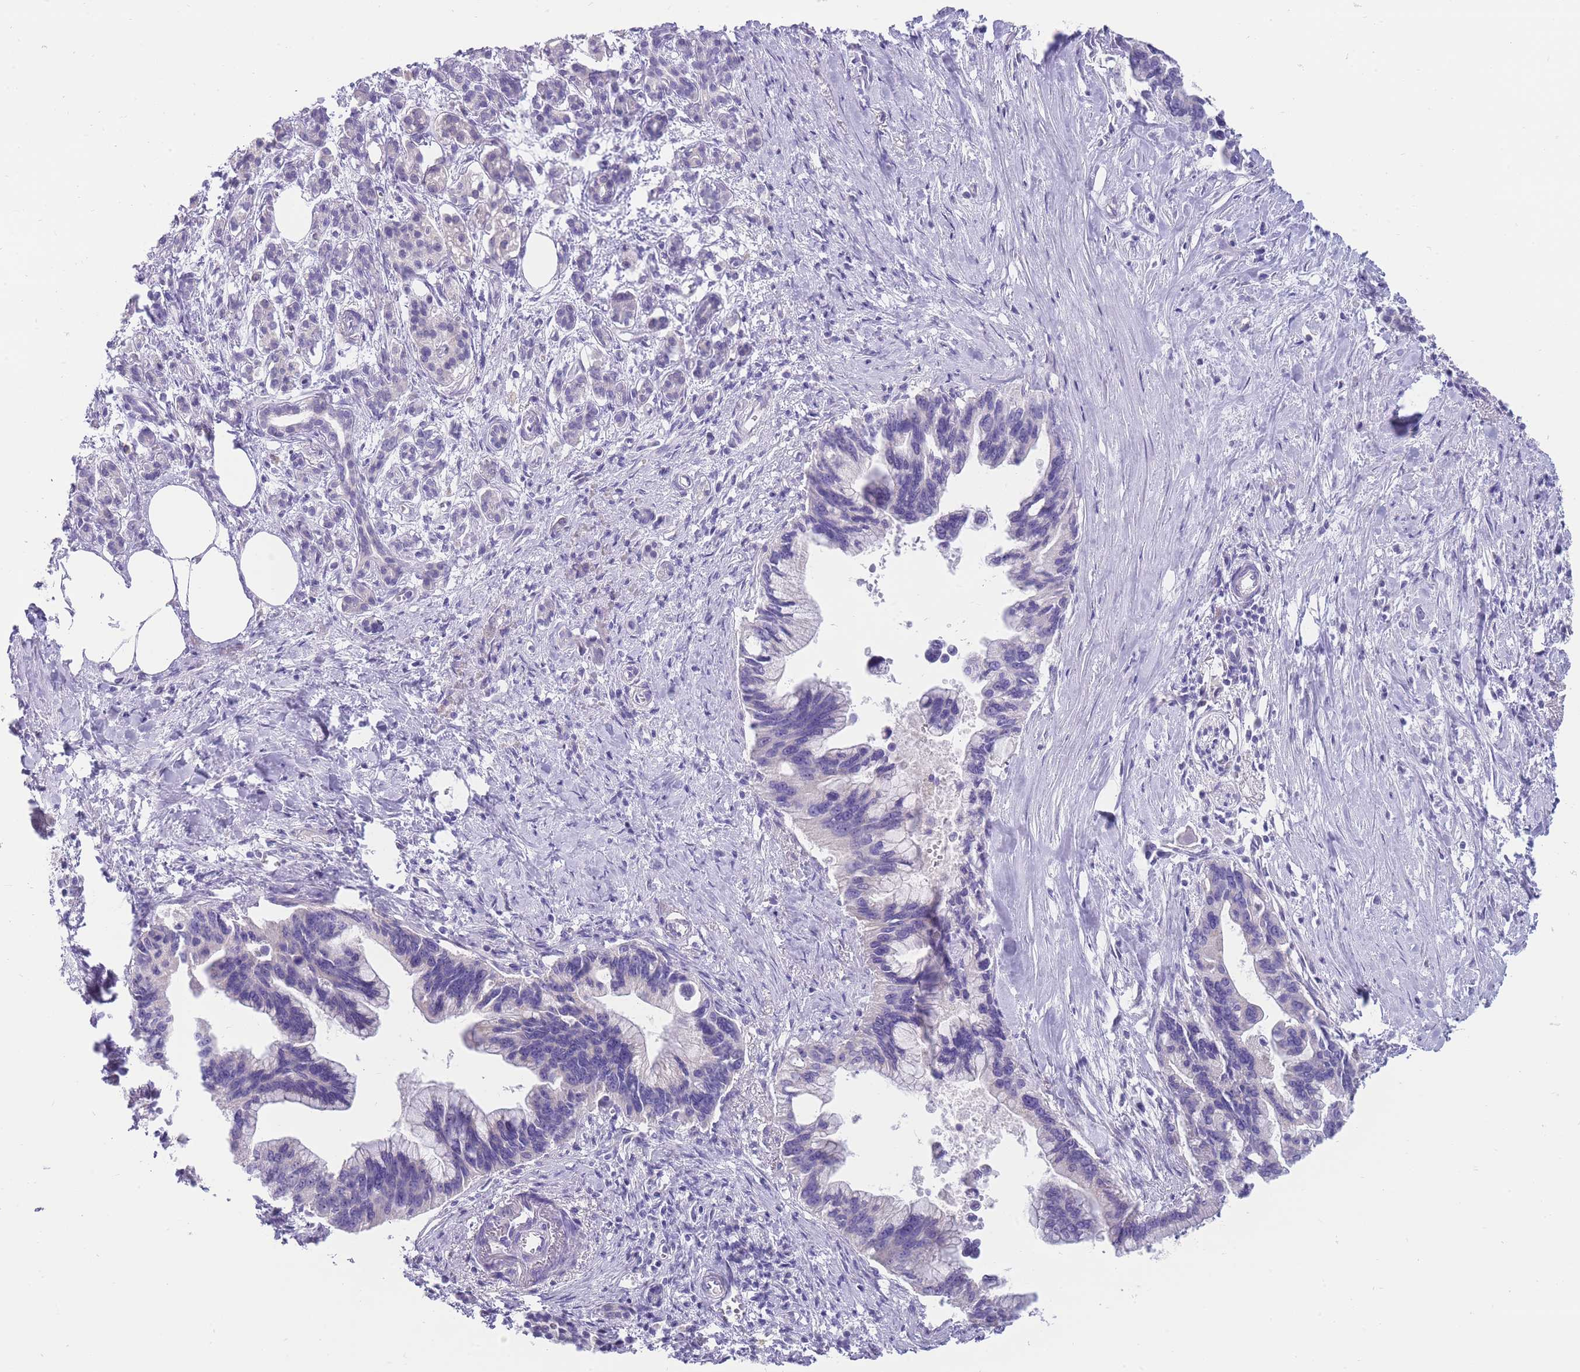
{"staining": {"intensity": "negative", "quantity": "none", "location": "none"}, "tissue": "pancreatic cancer", "cell_type": "Tumor cells", "image_type": "cancer", "snomed": [{"axis": "morphology", "description": "Adenocarcinoma, NOS"}, {"axis": "topography", "description": "Pancreas"}], "caption": "Tumor cells are negative for protein expression in human pancreatic cancer (adenocarcinoma). The staining was performed using DAB (3,3'-diaminobenzidine) to visualize the protein expression in brown, while the nuclei were stained in blue with hematoxylin (Magnification: 20x).", "gene": "ERICH4", "patient": {"sex": "female", "age": 83}}